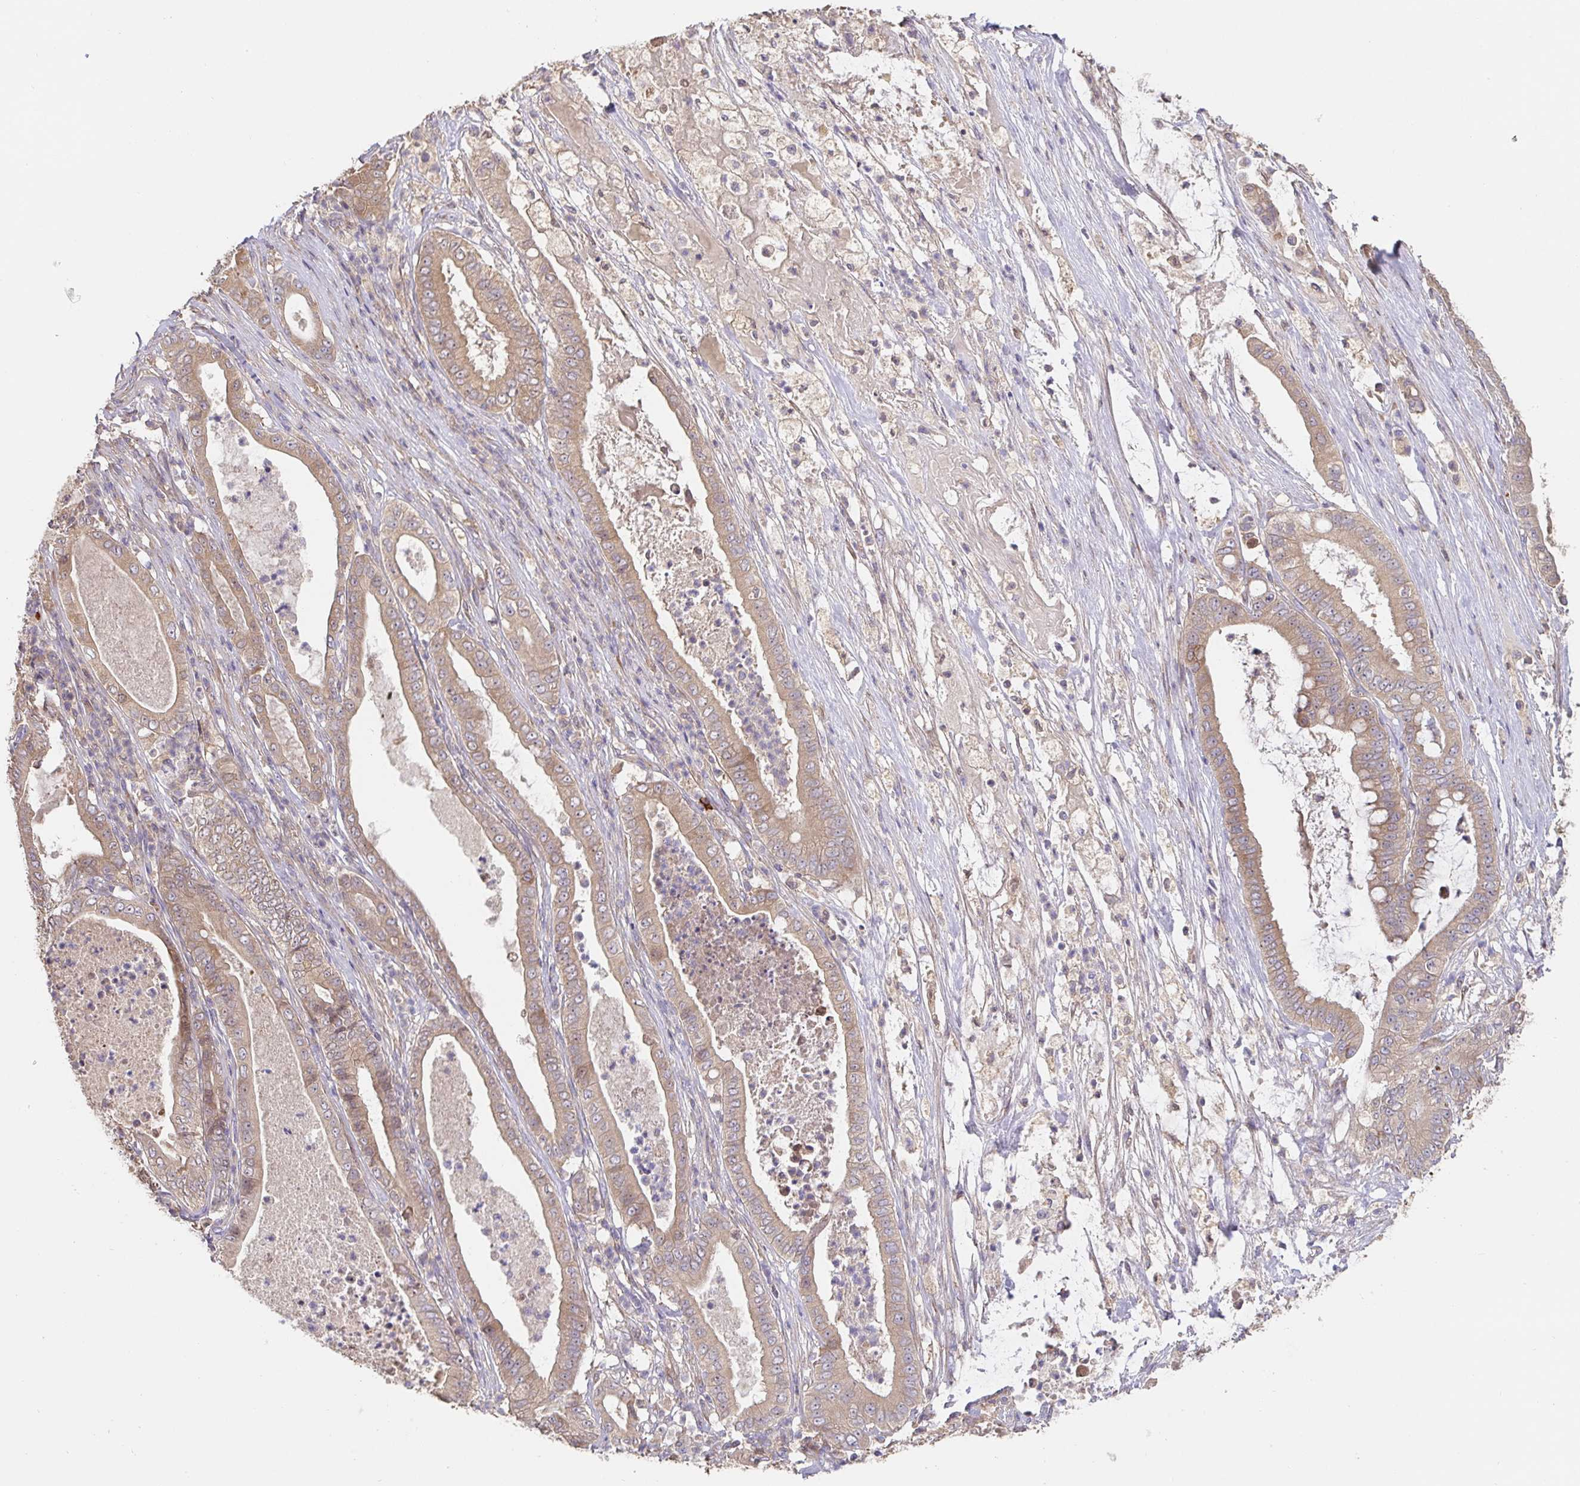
{"staining": {"intensity": "weak", "quantity": "25%-75%", "location": "cytoplasmic/membranous"}, "tissue": "pancreatic cancer", "cell_type": "Tumor cells", "image_type": "cancer", "snomed": [{"axis": "morphology", "description": "Adenocarcinoma, NOS"}, {"axis": "topography", "description": "Pancreas"}], "caption": "A brown stain shows weak cytoplasmic/membranous staining of a protein in human pancreatic cancer tumor cells. The staining was performed using DAB, with brown indicating positive protein expression. Nuclei are stained blue with hematoxylin.", "gene": "HAGH", "patient": {"sex": "male", "age": 71}}